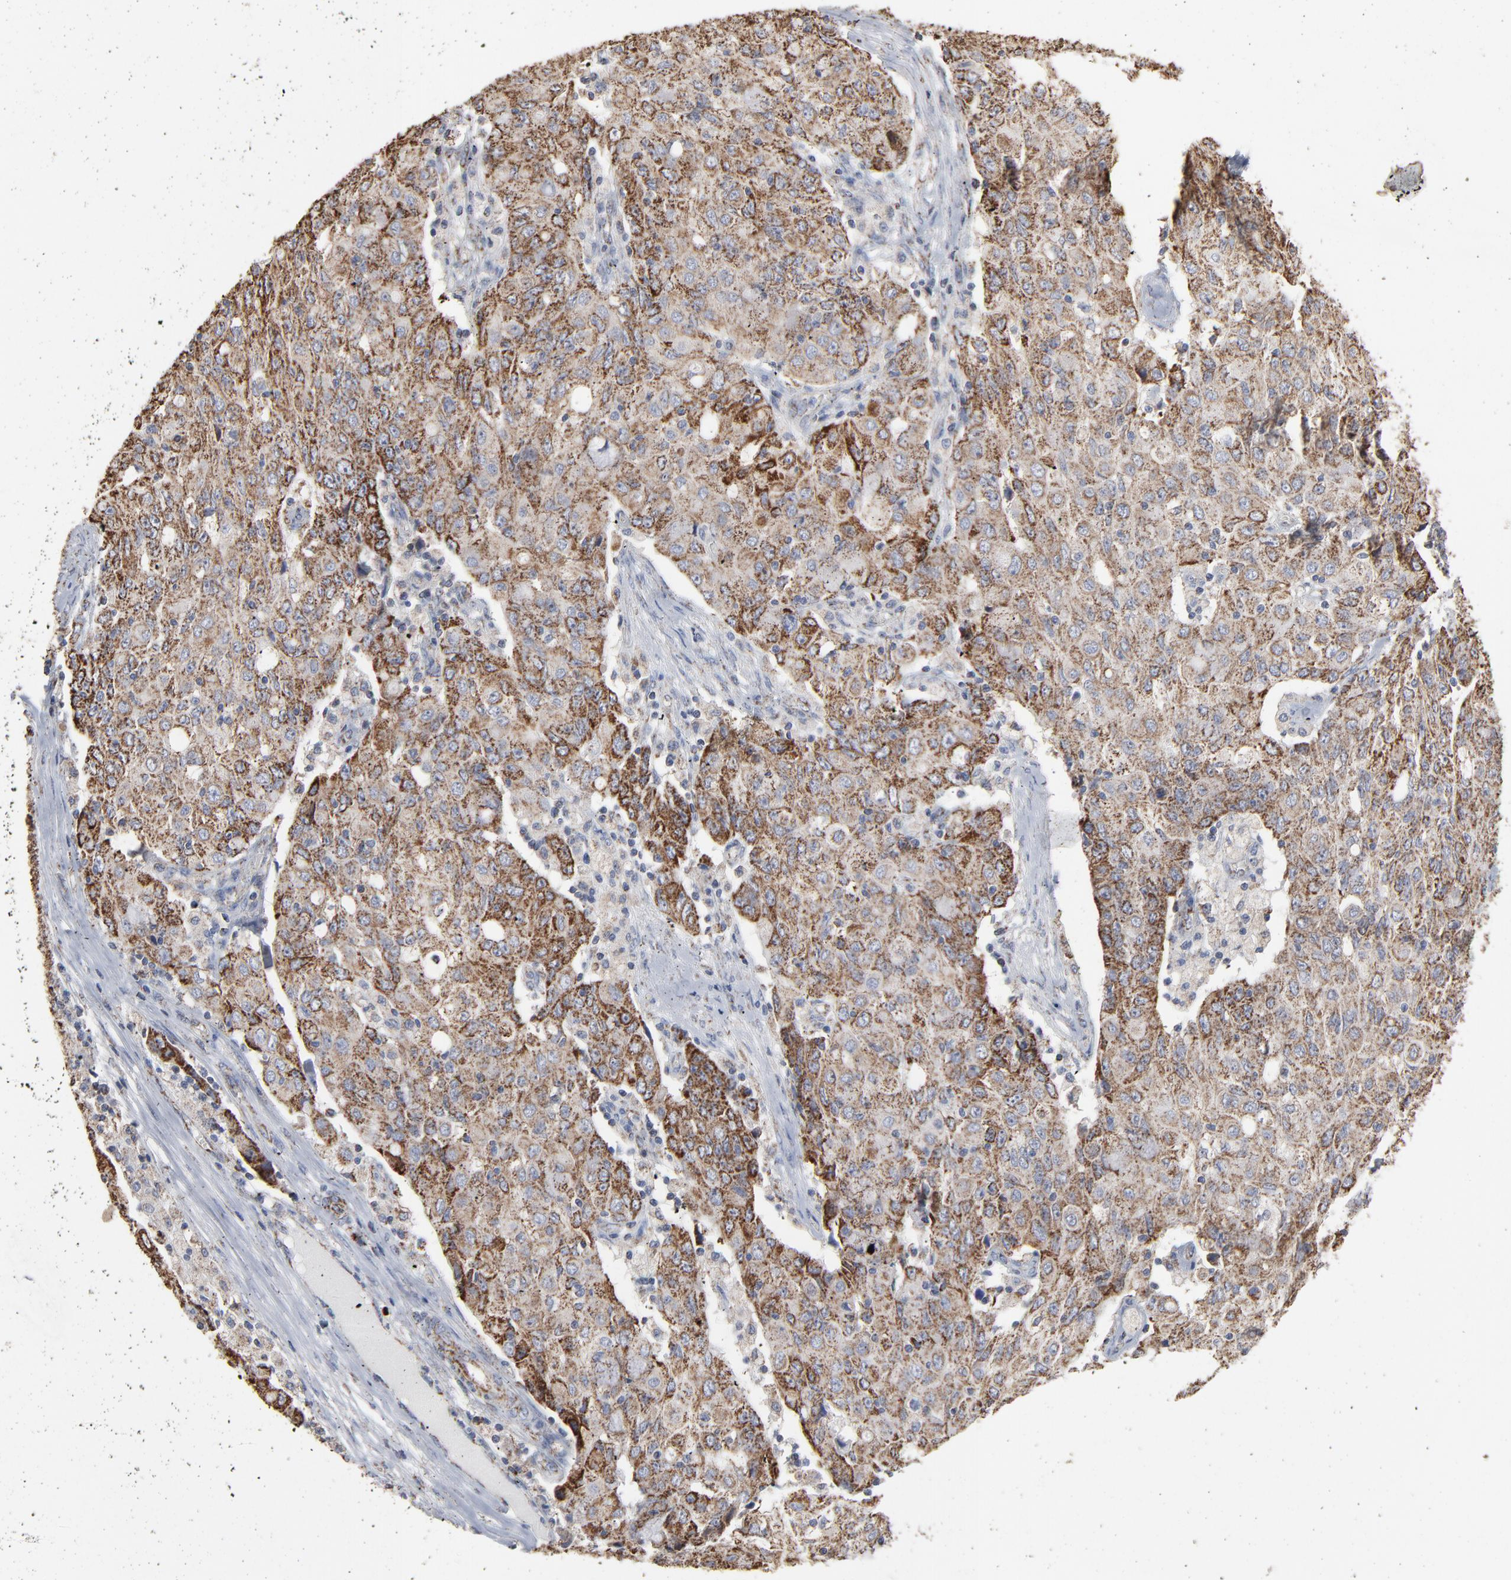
{"staining": {"intensity": "strong", "quantity": ">75%", "location": "cytoplasmic/membranous"}, "tissue": "ovarian cancer", "cell_type": "Tumor cells", "image_type": "cancer", "snomed": [{"axis": "morphology", "description": "Carcinoma, endometroid"}, {"axis": "topography", "description": "Ovary"}], "caption": "Immunohistochemical staining of human endometroid carcinoma (ovarian) displays strong cytoplasmic/membranous protein positivity in approximately >75% of tumor cells. The staining was performed using DAB (3,3'-diaminobenzidine), with brown indicating positive protein expression. Nuclei are stained blue with hematoxylin.", "gene": "UQCRC1", "patient": {"sex": "female", "age": 42}}